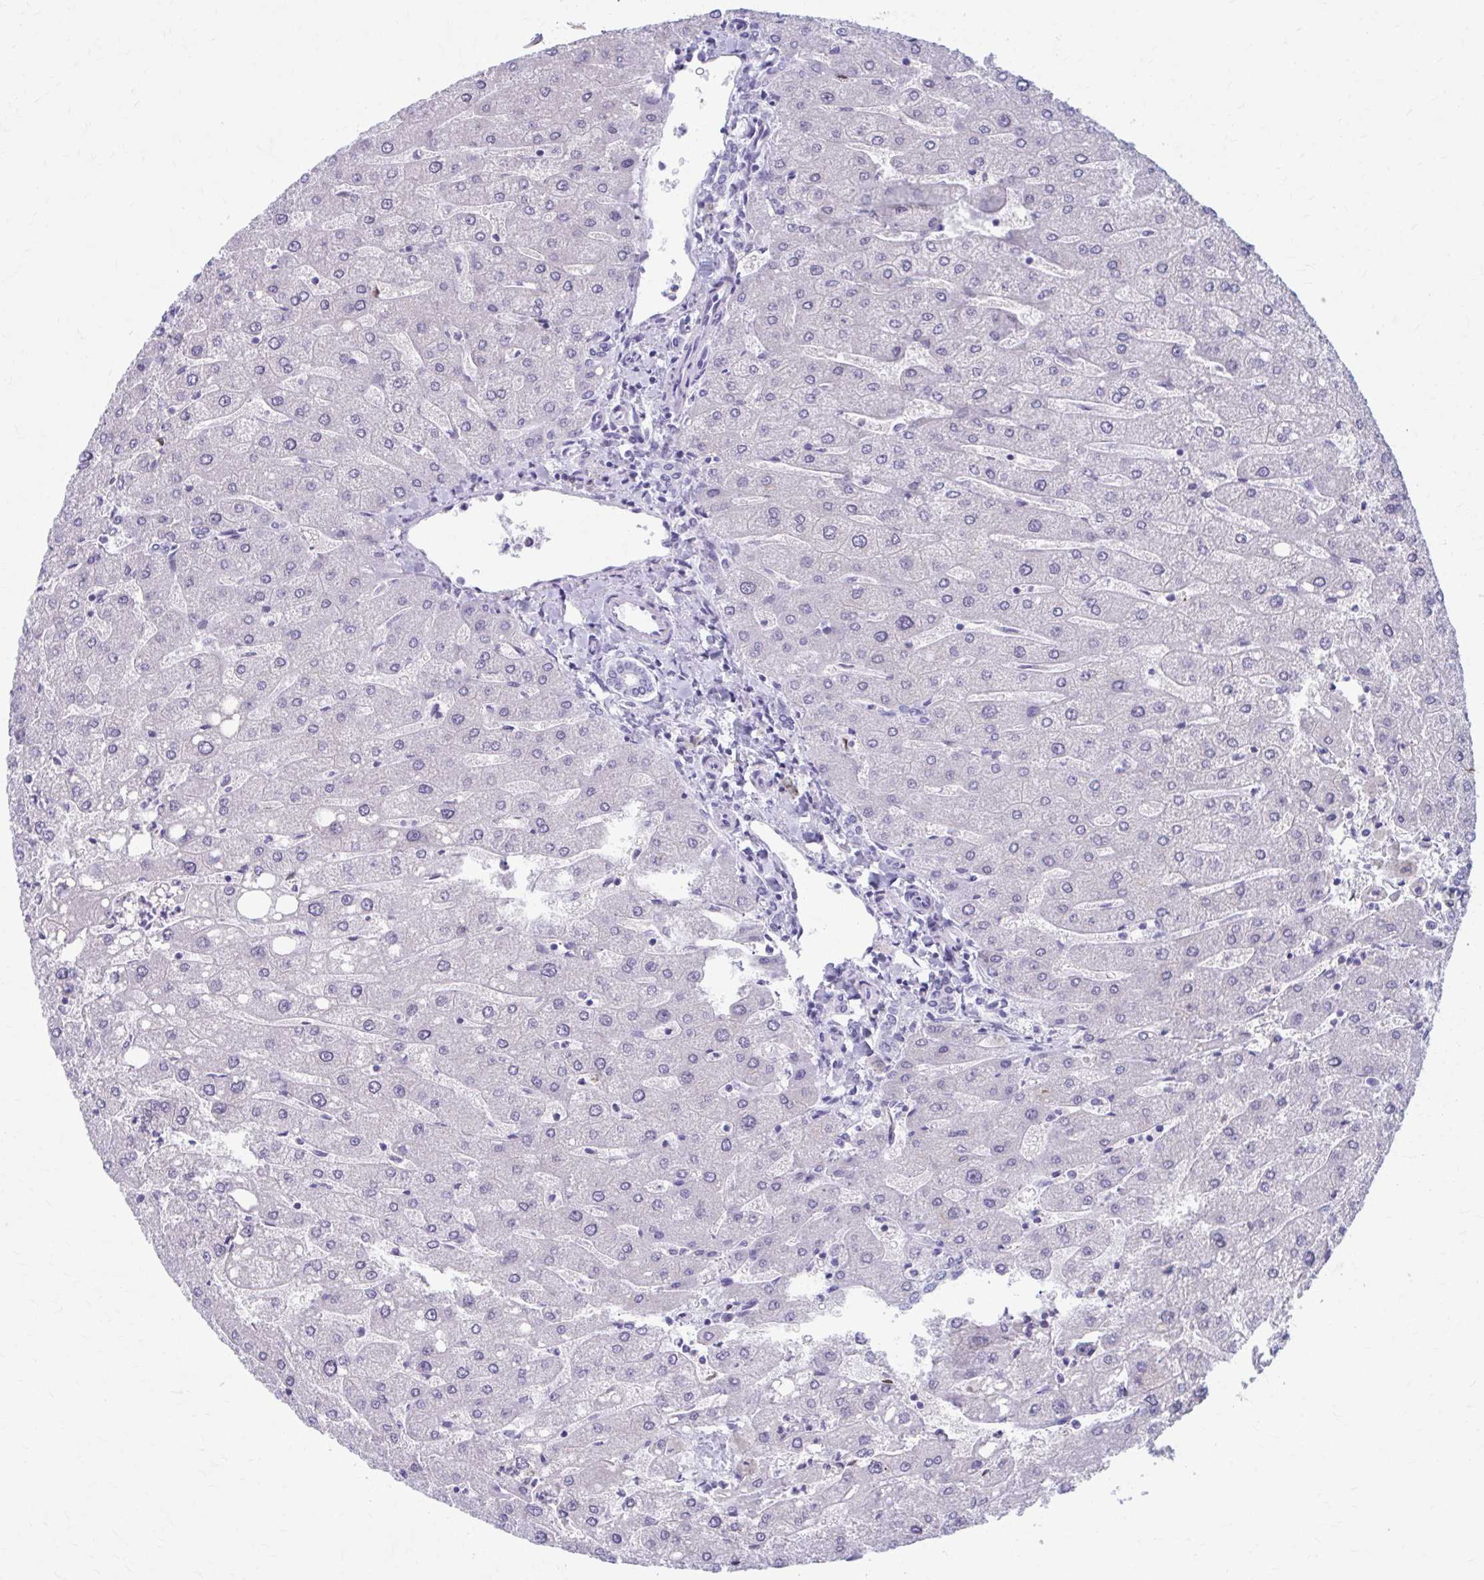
{"staining": {"intensity": "negative", "quantity": "none", "location": "none"}, "tissue": "liver", "cell_type": "Cholangiocytes", "image_type": "normal", "snomed": [{"axis": "morphology", "description": "Normal tissue, NOS"}, {"axis": "topography", "description": "Liver"}], "caption": "Photomicrograph shows no significant protein positivity in cholangiocytes of benign liver.", "gene": "CCDC105", "patient": {"sex": "male", "age": 67}}